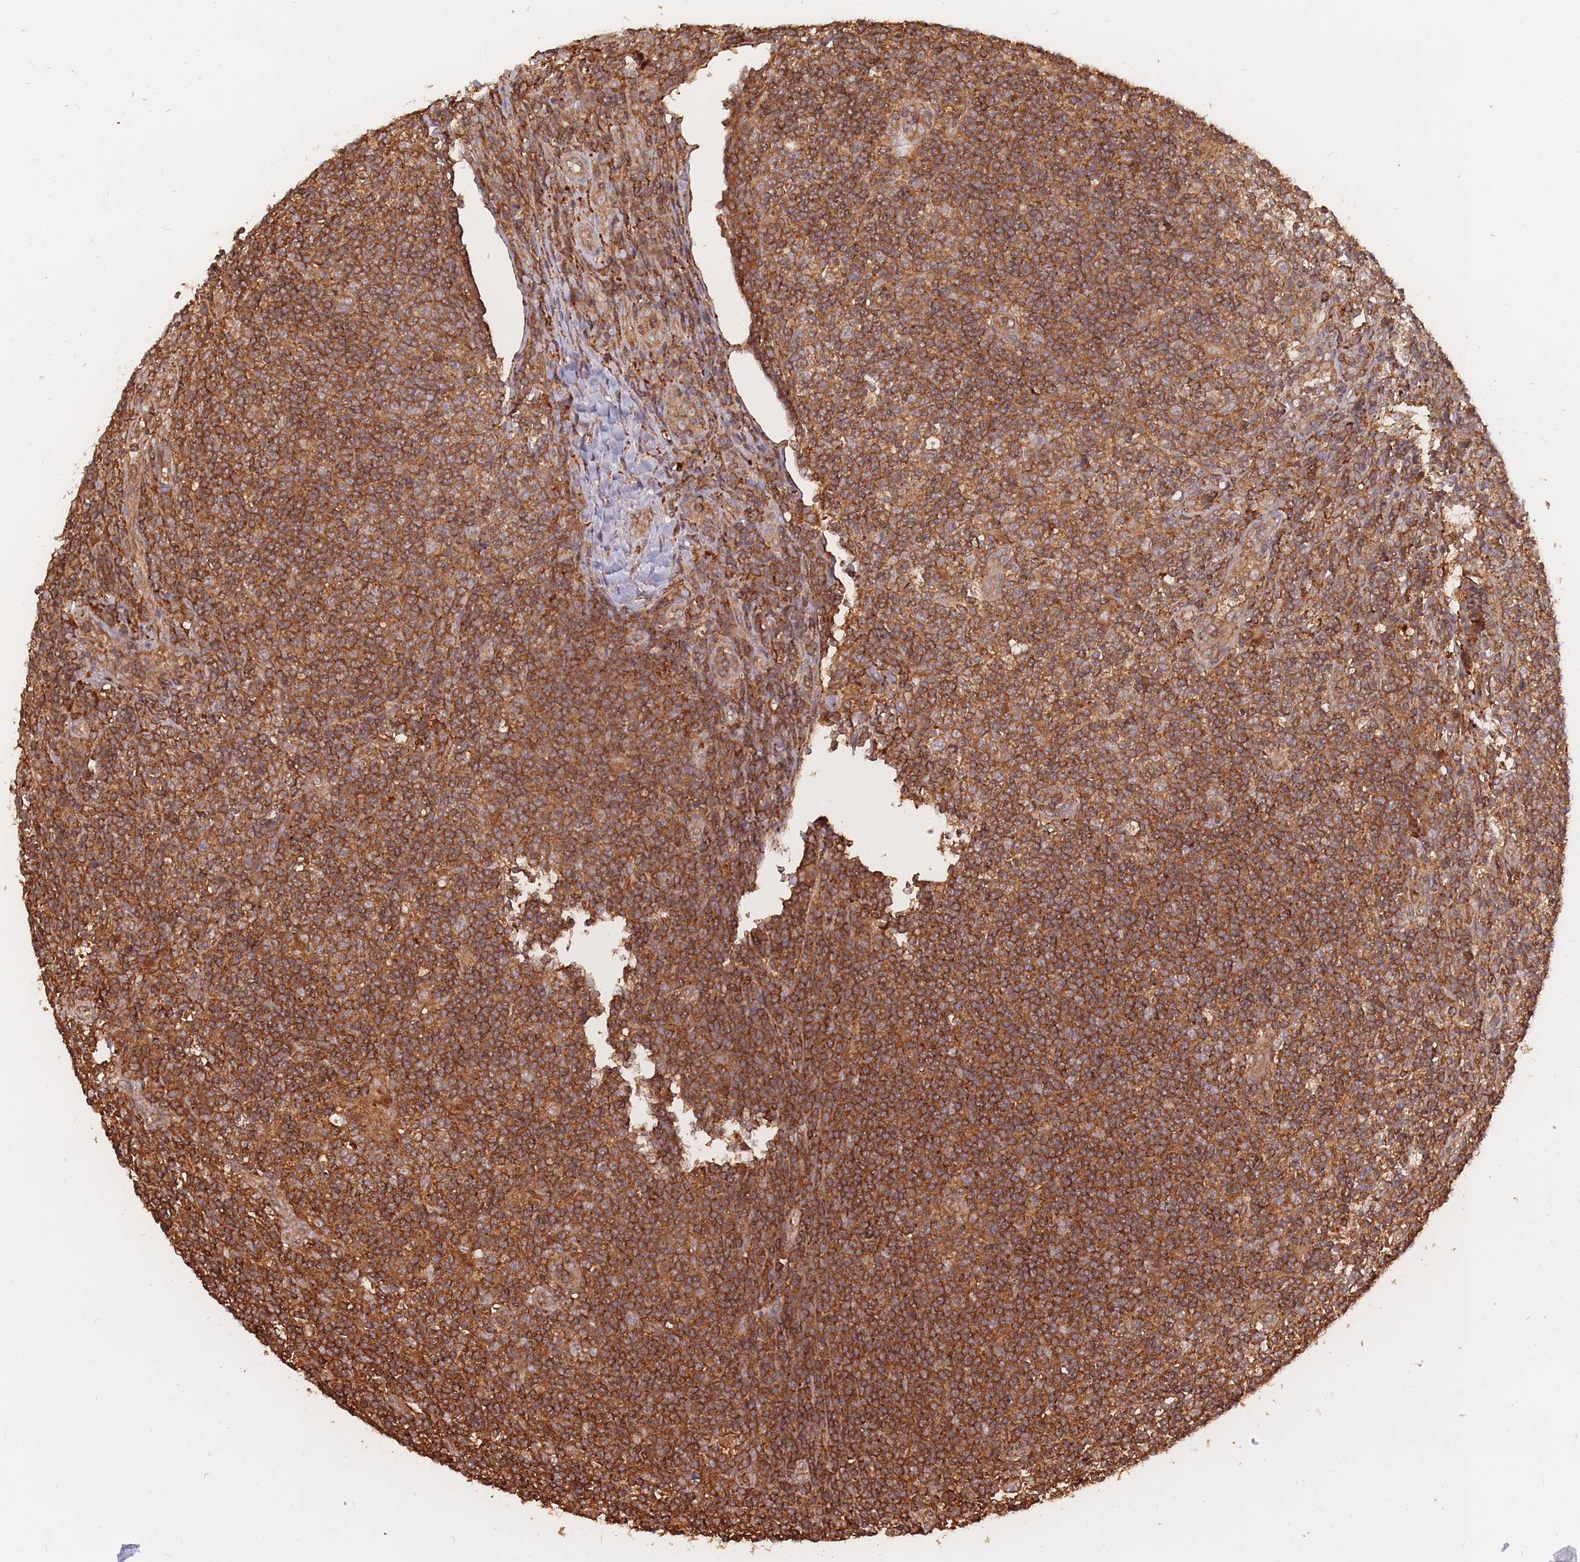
{"staining": {"intensity": "moderate", "quantity": ">75%", "location": "cytoplasmic/membranous"}, "tissue": "lymphoma", "cell_type": "Tumor cells", "image_type": "cancer", "snomed": [{"axis": "morphology", "description": "Hodgkin's disease, NOS"}, {"axis": "topography", "description": "Lymph node"}], "caption": "Lymphoma stained with DAB (3,3'-diaminobenzidine) immunohistochemistry shows medium levels of moderate cytoplasmic/membranous staining in about >75% of tumor cells.", "gene": "RASSF2", "patient": {"sex": "male", "age": 83}}